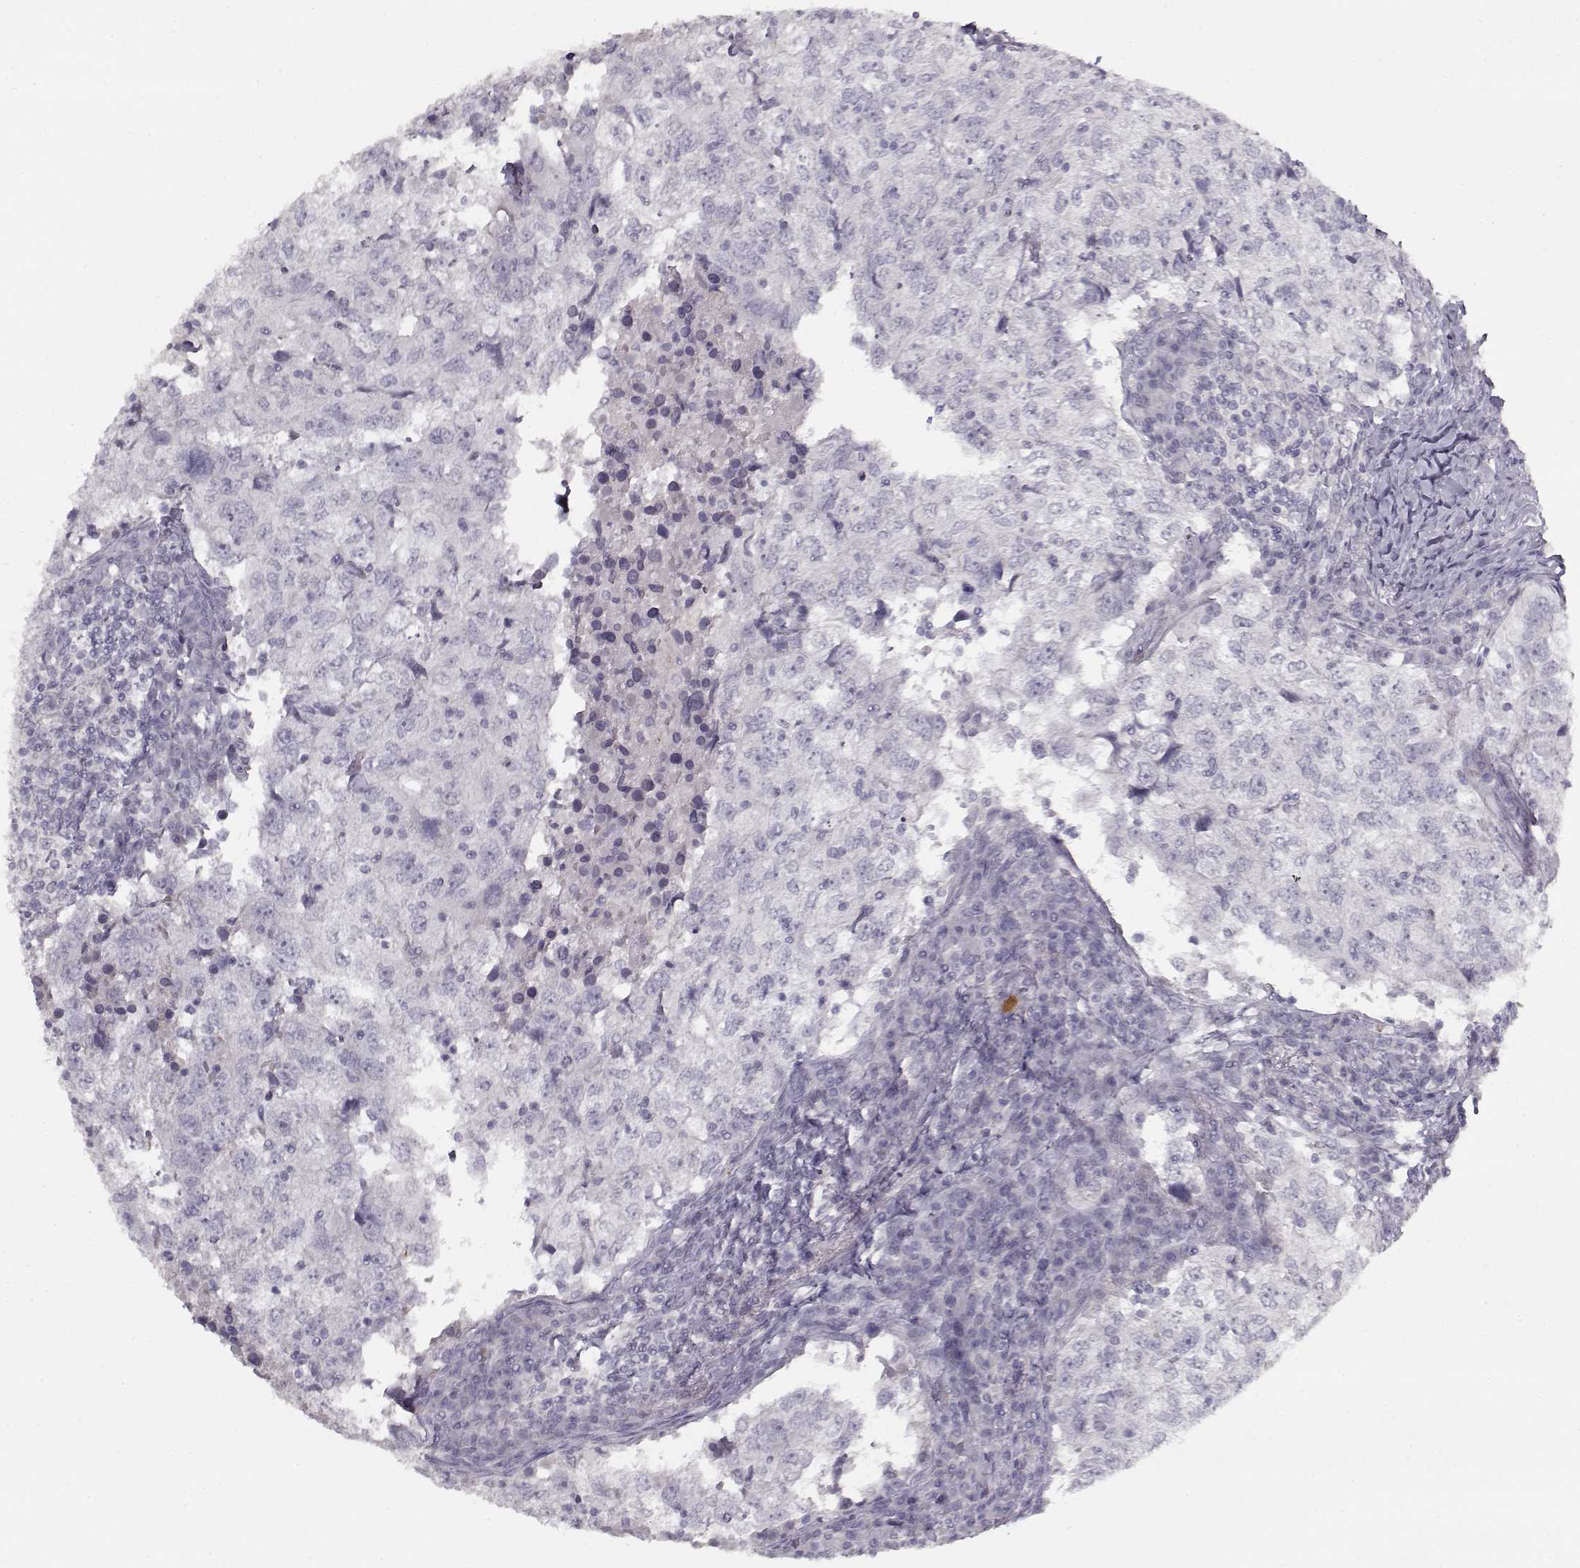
{"staining": {"intensity": "negative", "quantity": "none", "location": "none"}, "tissue": "breast cancer", "cell_type": "Tumor cells", "image_type": "cancer", "snomed": [{"axis": "morphology", "description": "Duct carcinoma"}, {"axis": "topography", "description": "Breast"}], "caption": "IHC micrograph of neoplastic tissue: breast invasive ductal carcinoma stained with DAB shows no significant protein positivity in tumor cells.", "gene": "SNCA", "patient": {"sex": "female", "age": 30}}